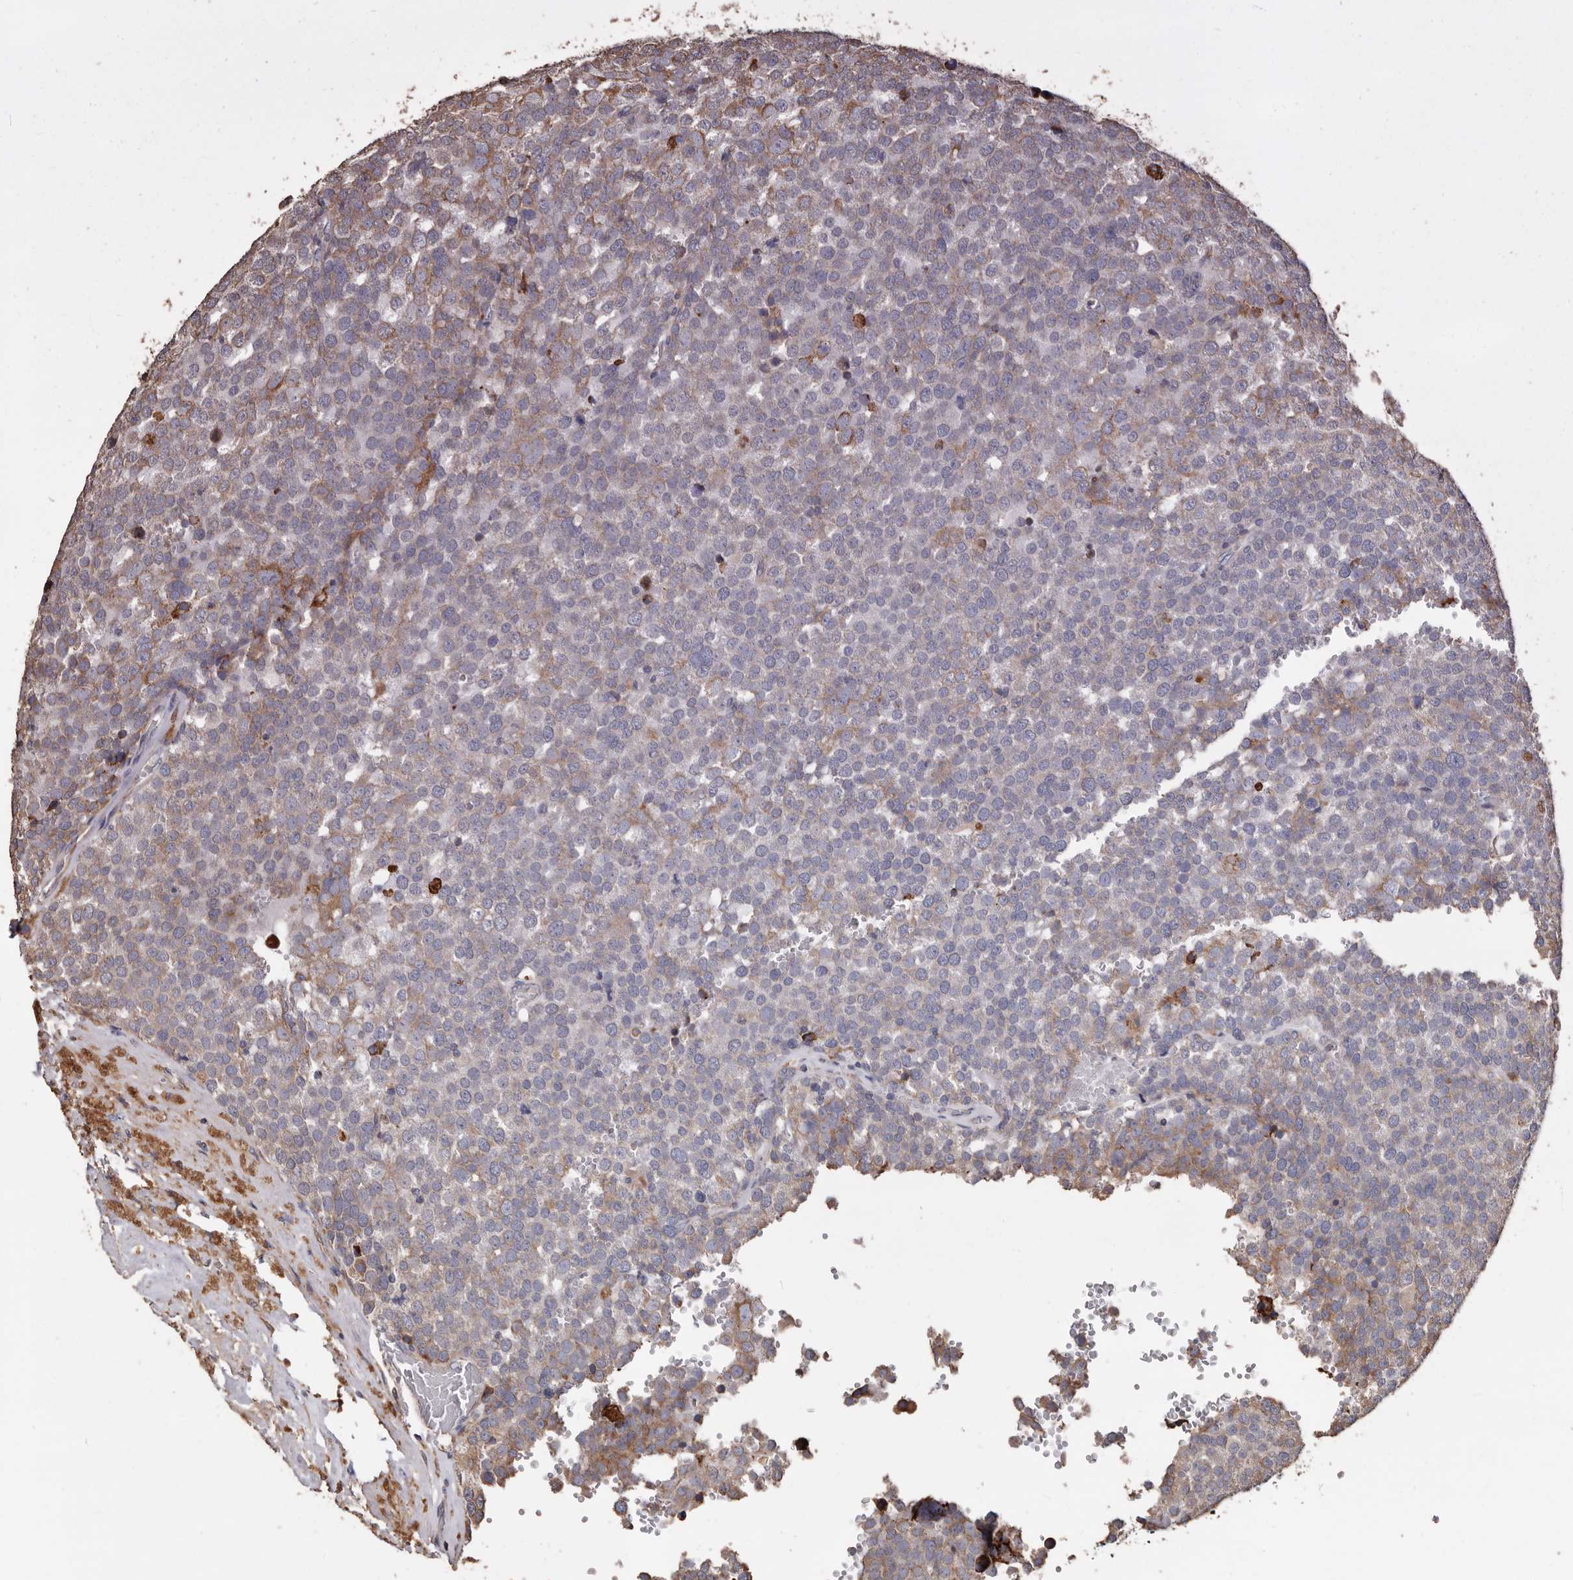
{"staining": {"intensity": "moderate", "quantity": "<25%", "location": "cytoplasmic/membranous"}, "tissue": "testis cancer", "cell_type": "Tumor cells", "image_type": "cancer", "snomed": [{"axis": "morphology", "description": "Seminoma, NOS"}, {"axis": "topography", "description": "Testis"}], "caption": "High-power microscopy captured an immunohistochemistry (IHC) micrograph of testis seminoma, revealing moderate cytoplasmic/membranous positivity in about <25% of tumor cells. The protein of interest is shown in brown color, while the nuclei are stained blue.", "gene": "OSGIN2", "patient": {"sex": "male", "age": 71}}